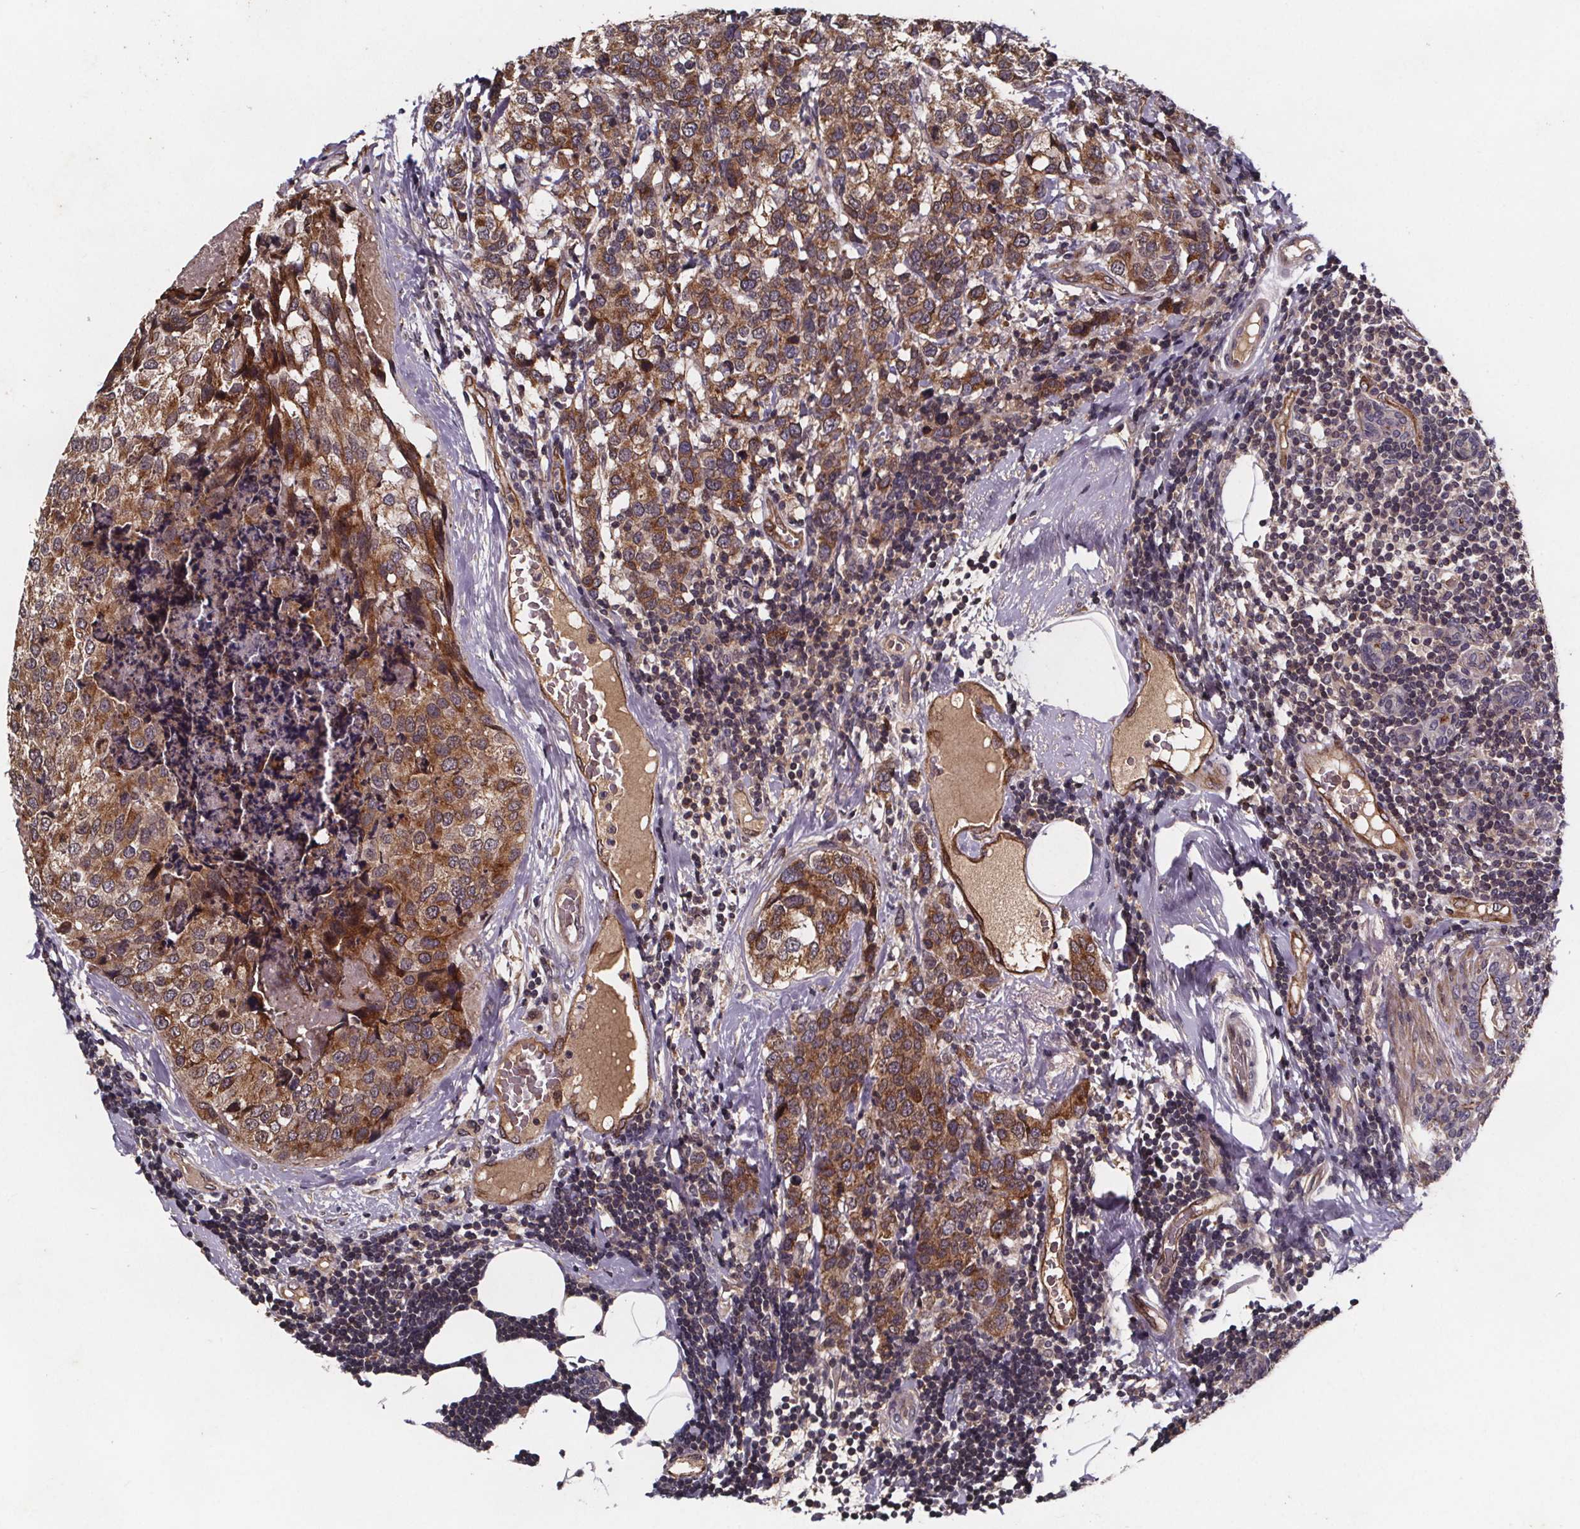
{"staining": {"intensity": "moderate", "quantity": ">75%", "location": "cytoplasmic/membranous"}, "tissue": "breast cancer", "cell_type": "Tumor cells", "image_type": "cancer", "snomed": [{"axis": "morphology", "description": "Lobular carcinoma"}, {"axis": "topography", "description": "Breast"}], "caption": "A high-resolution histopathology image shows immunohistochemistry staining of breast cancer, which exhibits moderate cytoplasmic/membranous positivity in about >75% of tumor cells.", "gene": "FASTKD3", "patient": {"sex": "female", "age": 59}}